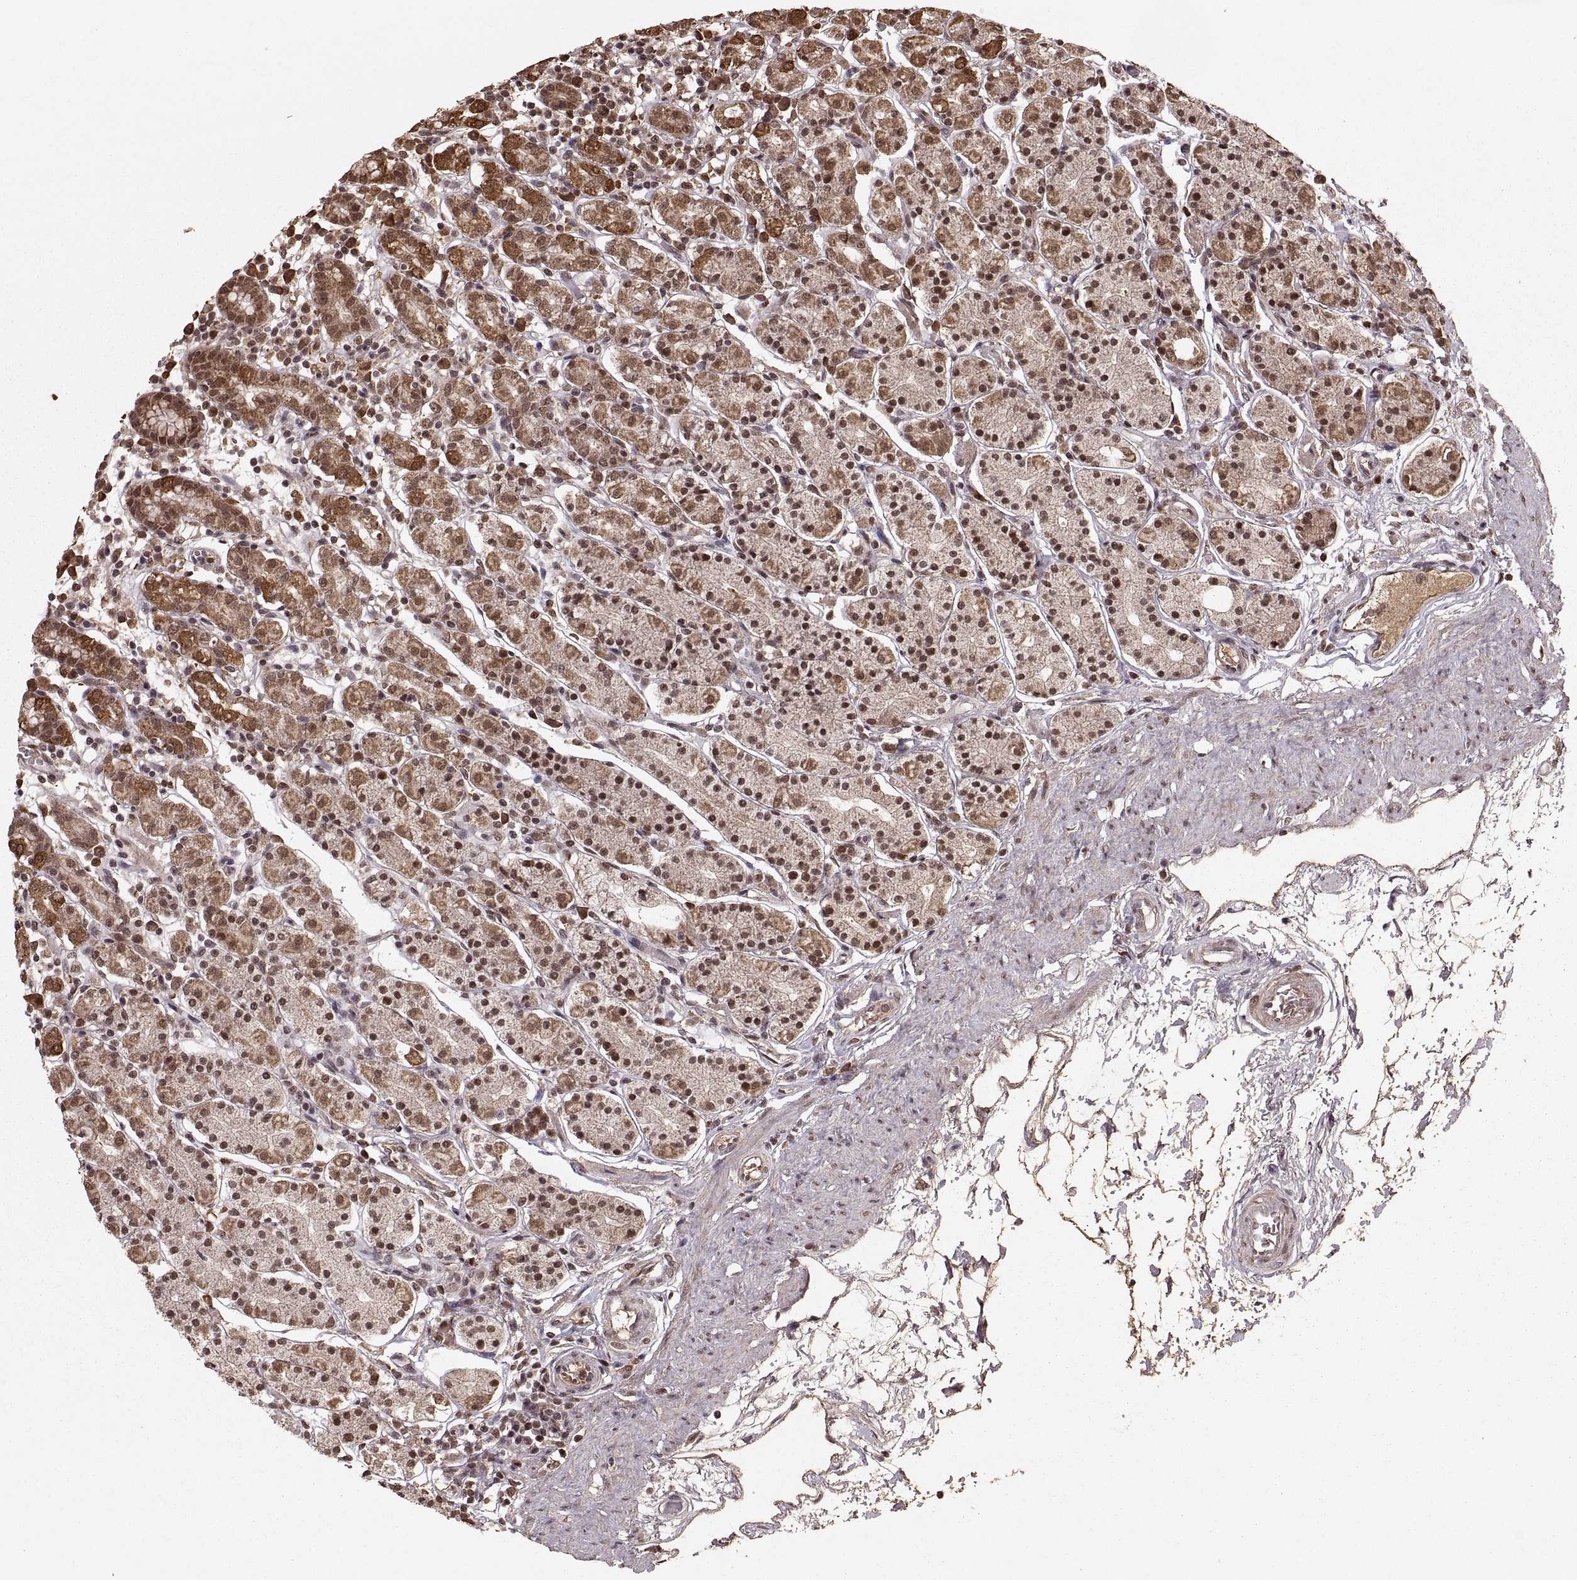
{"staining": {"intensity": "moderate", "quantity": ">75%", "location": "cytoplasmic/membranous,nuclear"}, "tissue": "stomach", "cell_type": "Glandular cells", "image_type": "normal", "snomed": [{"axis": "morphology", "description": "Normal tissue, NOS"}, {"axis": "topography", "description": "Stomach, upper"}, {"axis": "topography", "description": "Stomach"}], "caption": "This micrograph shows immunohistochemistry (IHC) staining of normal human stomach, with medium moderate cytoplasmic/membranous,nuclear positivity in approximately >75% of glandular cells.", "gene": "RFT1", "patient": {"sex": "male", "age": 62}}